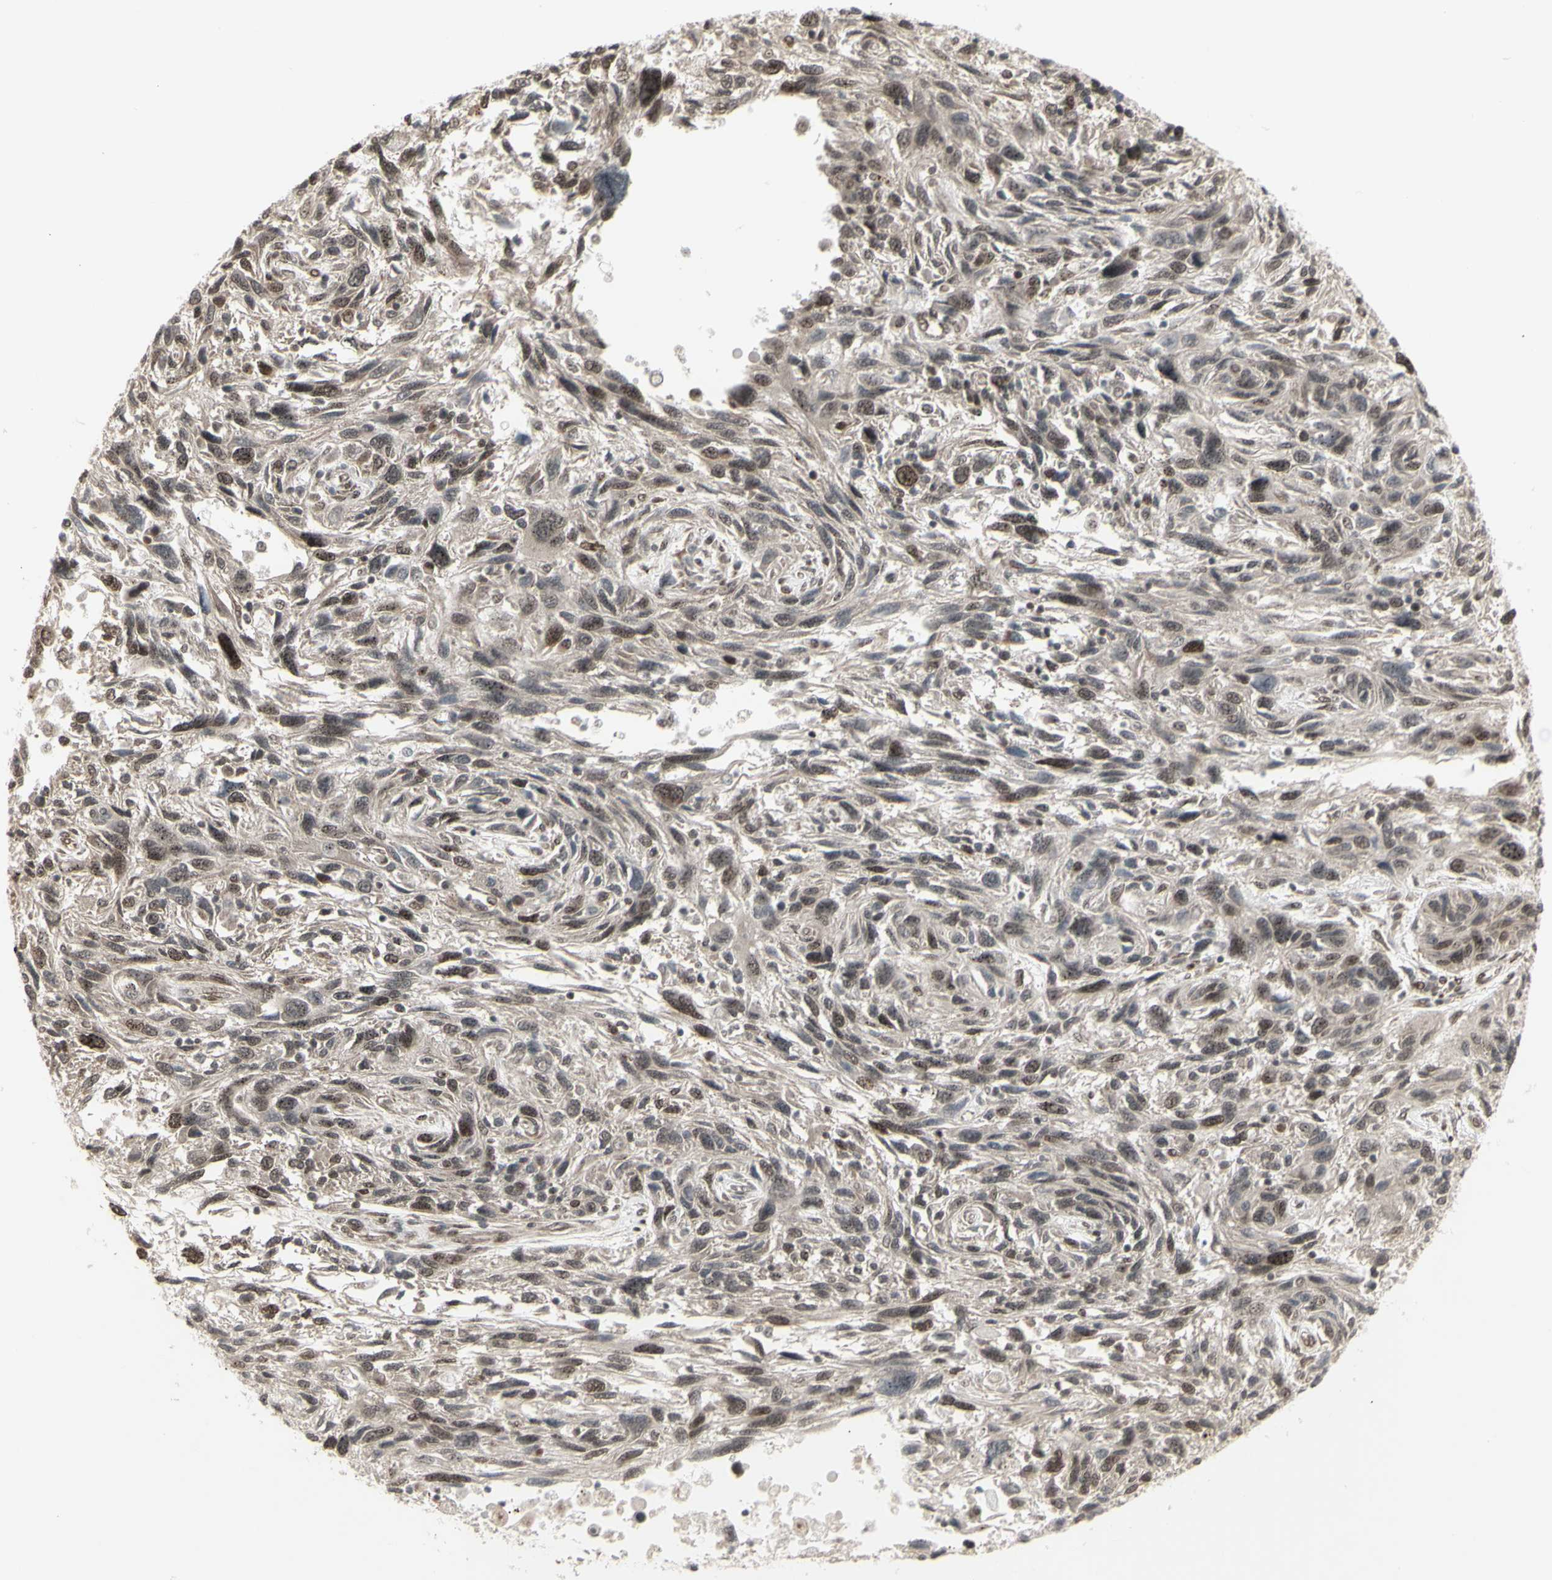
{"staining": {"intensity": "moderate", "quantity": ">75%", "location": "cytoplasmic/membranous,nuclear"}, "tissue": "melanoma", "cell_type": "Tumor cells", "image_type": "cancer", "snomed": [{"axis": "morphology", "description": "Malignant melanoma, NOS"}, {"axis": "topography", "description": "Skin"}], "caption": "Melanoma stained with a protein marker shows moderate staining in tumor cells.", "gene": "CBX1", "patient": {"sex": "male", "age": 53}}